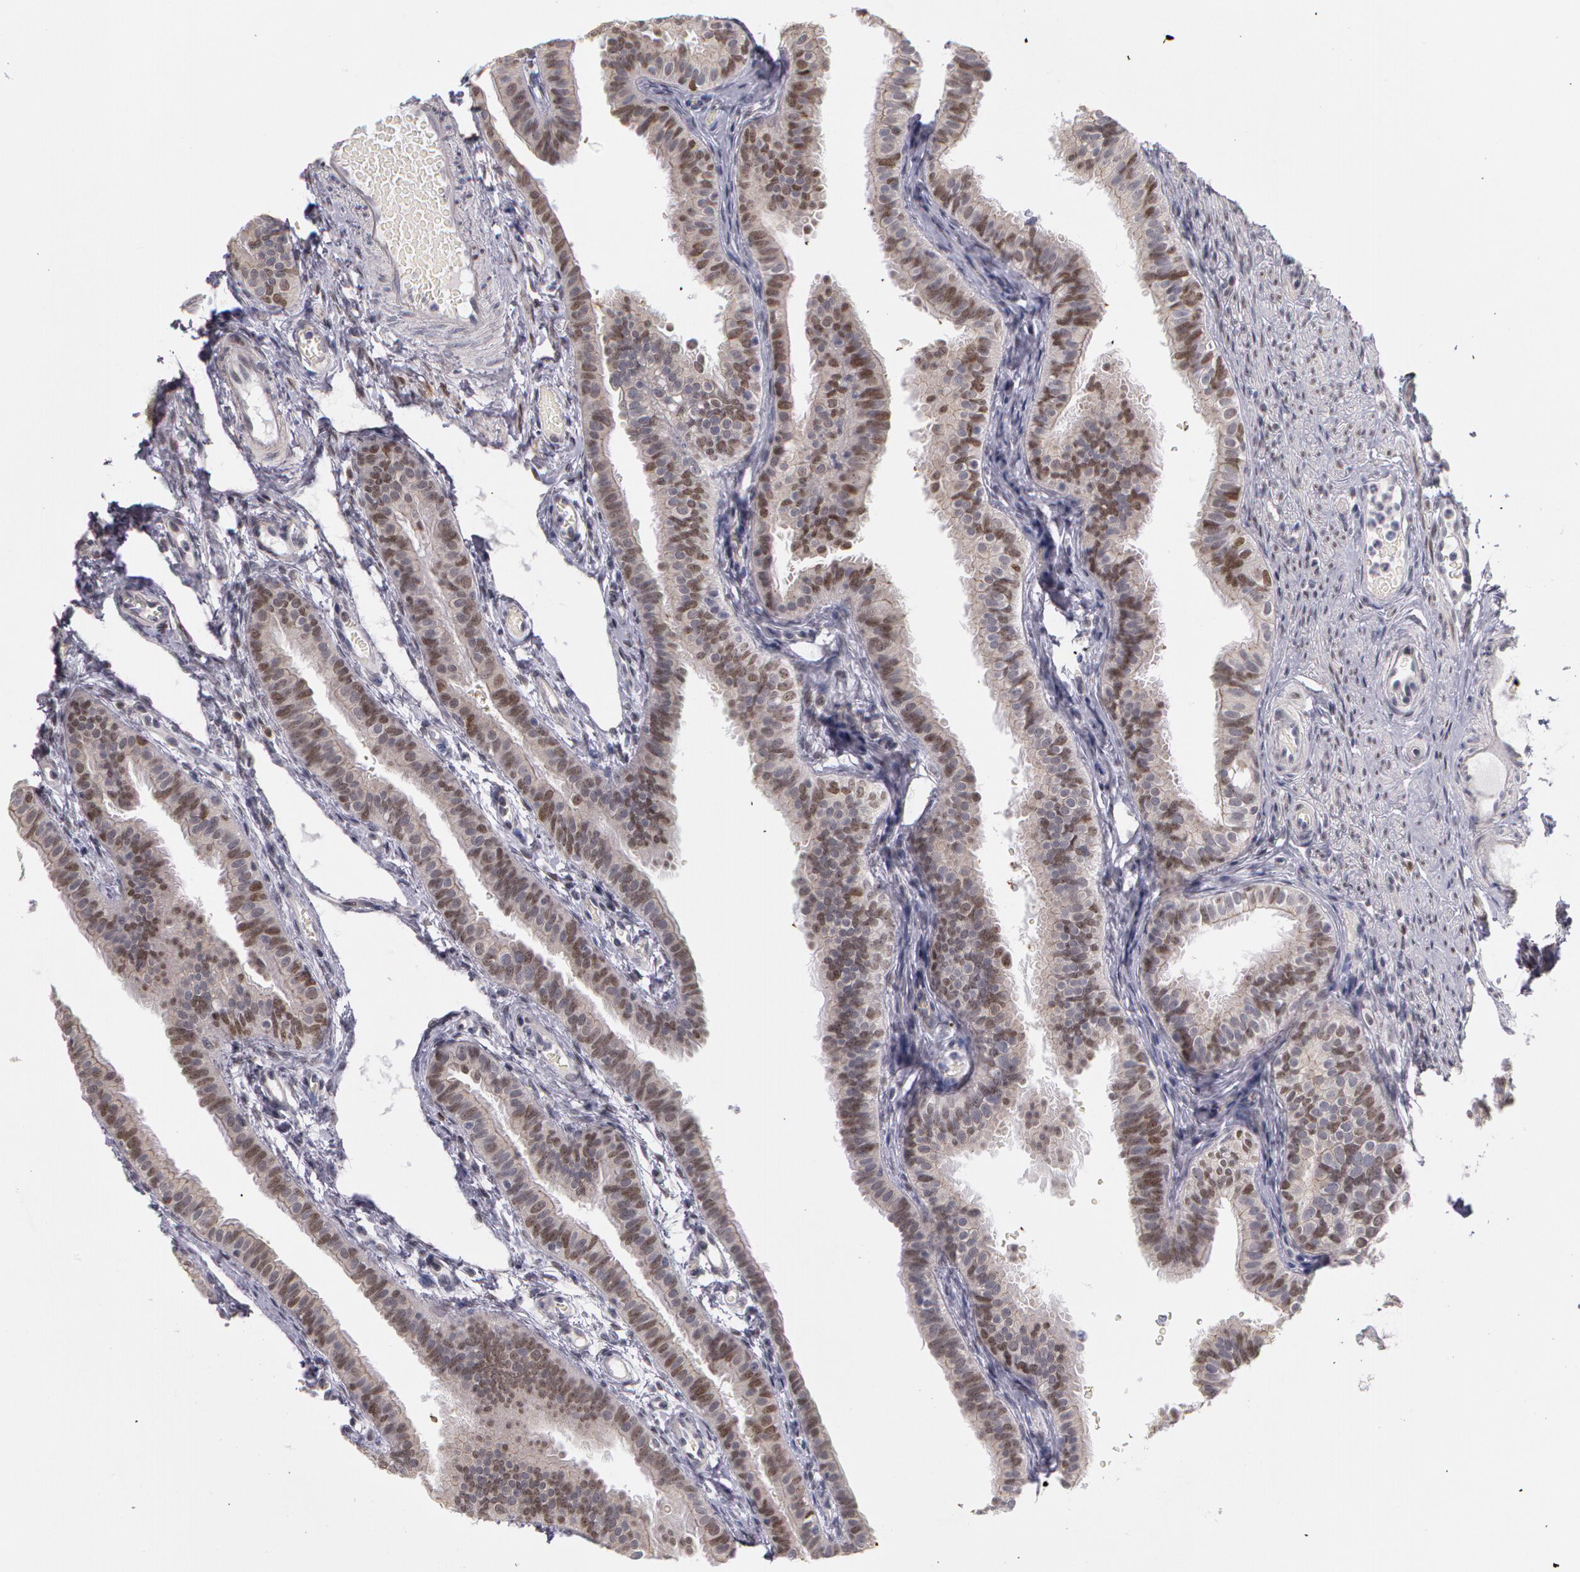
{"staining": {"intensity": "weak", "quantity": "25%-75%", "location": "nuclear"}, "tissue": "fallopian tube", "cell_type": "Glandular cells", "image_type": "normal", "snomed": [{"axis": "morphology", "description": "Normal tissue, NOS"}, {"axis": "morphology", "description": "Dermoid, NOS"}, {"axis": "topography", "description": "Fallopian tube"}], "caption": "Immunohistochemical staining of normal human fallopian tube shows low levels of weak nuclear expression in approximately 25%-75% of glandular cells. Immunohistochemistry stains the protein in brown and the nuclei are stained blue.", "gene": "PRICKLE1", "patient": {"sex": "female", "age": 33}}